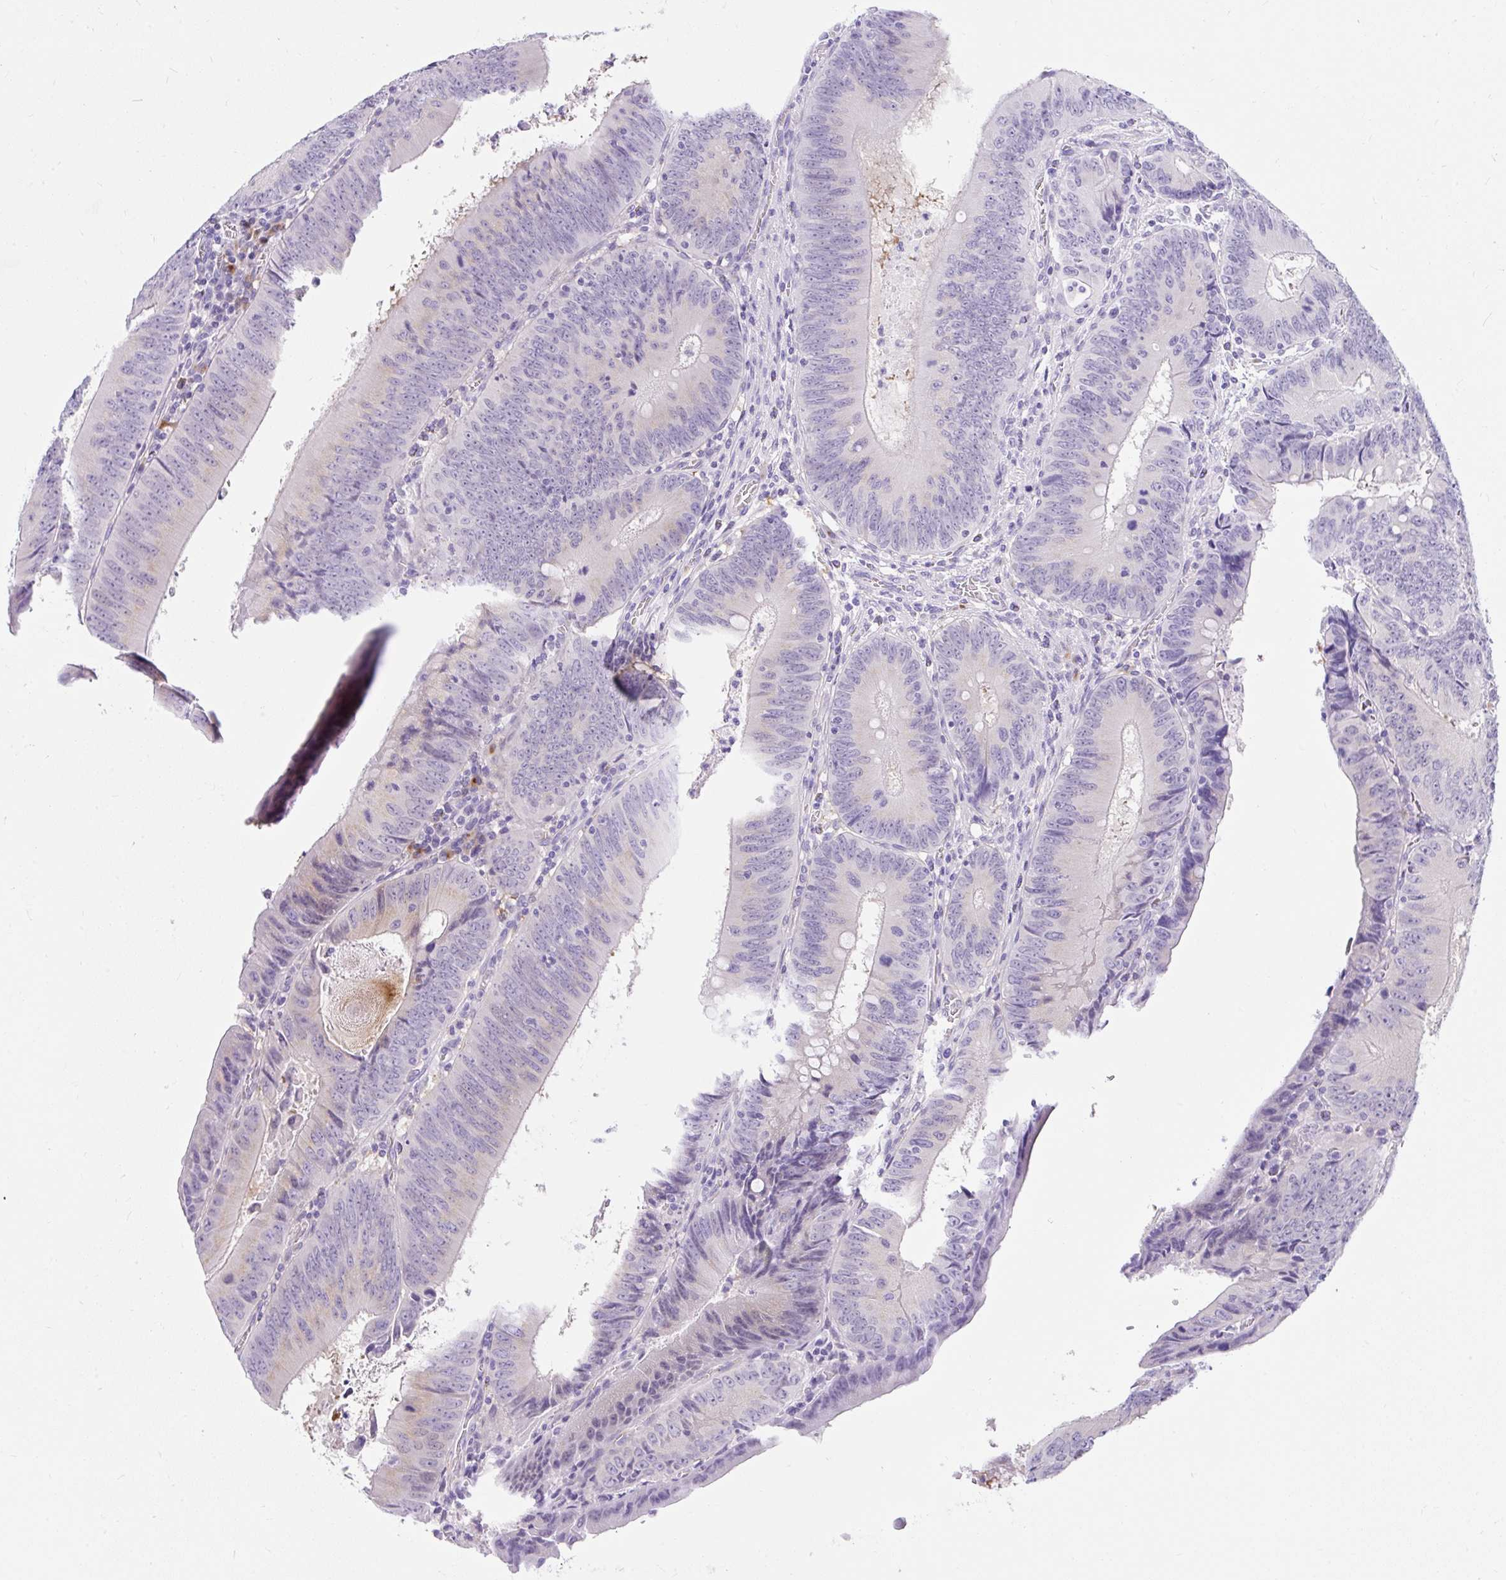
{"staining": {"intensity": "negative", "quantity": "none", "location": "none"}, "tissue": "colorectal cancer", "cell_type": "Tumor cells", "image_type": "cancer", "snomed": [{"axis": "morphology", "description": "Adenocarcinoma, NOS"}, {"axis": "topography", "description": "Rectum"}], "caption": "The IHC photomicrograph has no significant expression in tumor cells of colorectal cancer tissue.", "gene": "GOLGA8A", "patient": {"sex": "female", "age": 72}}